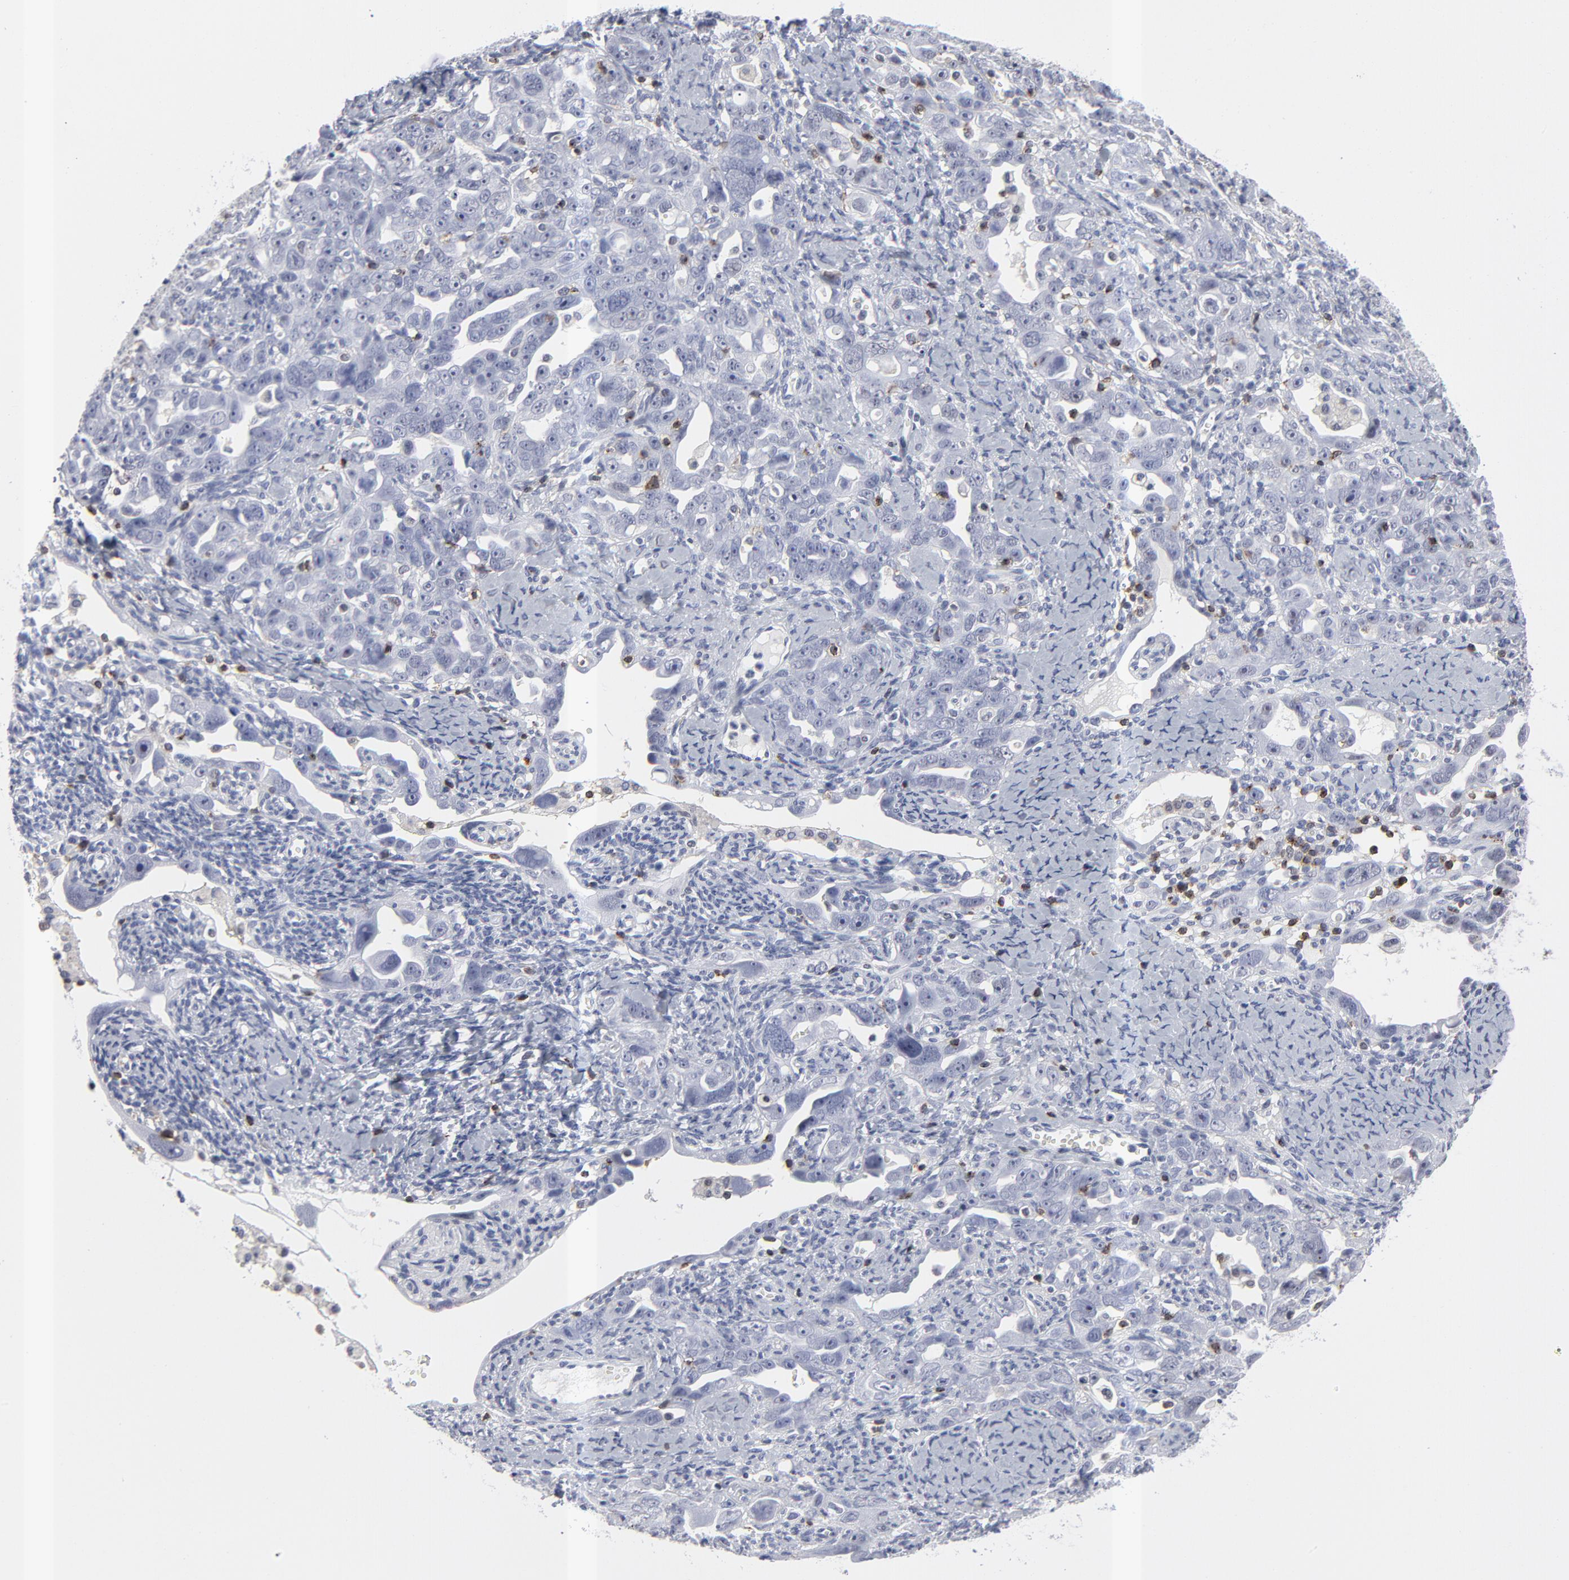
{"staining": {"intensity": "negative", "quantity": "none", "location": "none"}, "tissue": "ovarian cancer", "cell_type": "Tumor cells", "image_type": "cancer", "snomed": [{"axis": "morphology", "description": "Cystadenocarcinoma, serous, NOS"}, {"axis": "topography", "description": "Ovary"}], "caption": "Human ovarian cancer stained for a protein using immunohistochemistry (IHC) displays no positivity in tumor cells.", "gene": "CD2", "patient": {"sex": "female", "age": 66}}